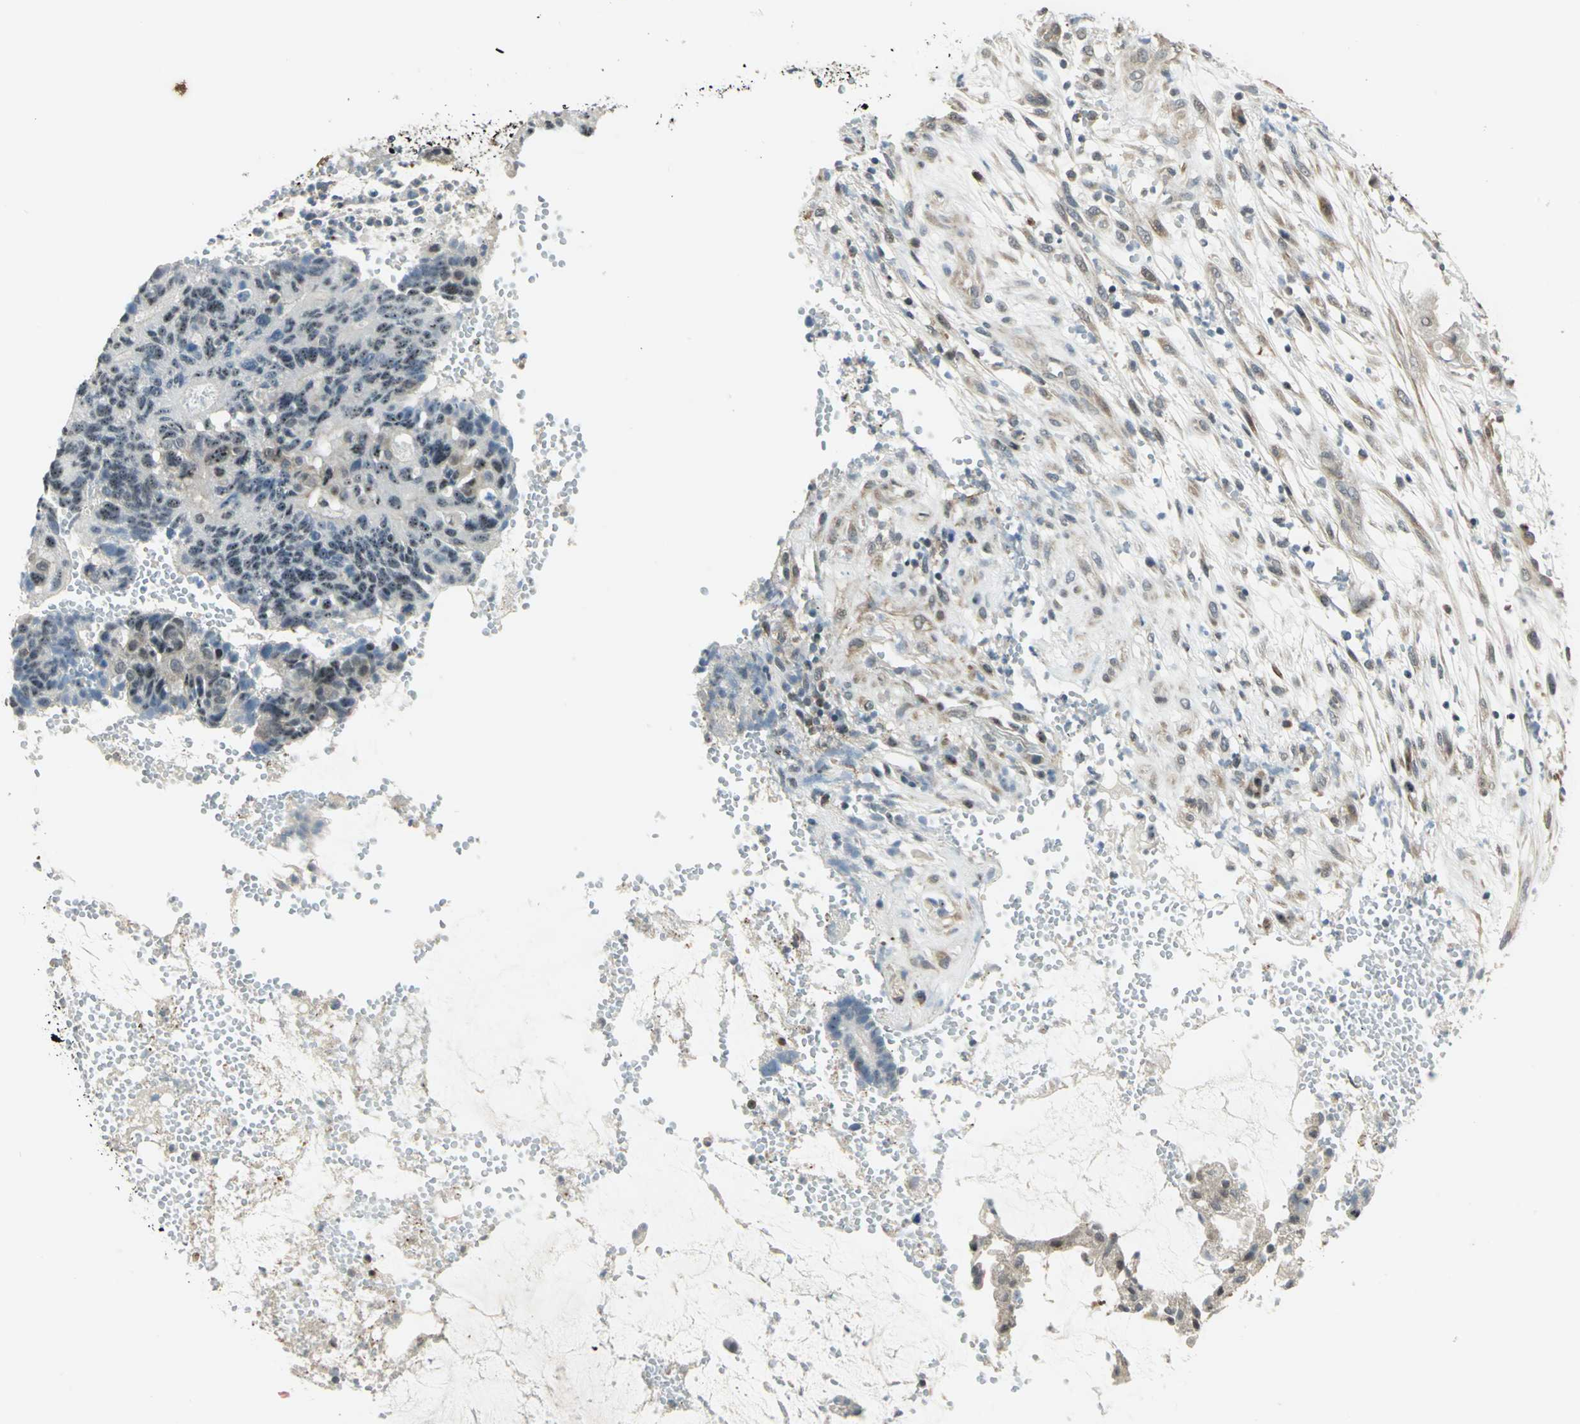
{"staining": {"intensity": "weak", "quantity": "<25%", "location": "cytoplasmic/membranous"}, "tissue": "colorectal cancer", "cell_type": "Tumor cells", "image_type": "cancer", "snomed": [{"axis": "morphology", "description": "Adenocarcinoma, NOS"}, {"axis": "topography", "description": "Colon"}], "caption": "A histopathology image of human adenocarcinoma (colorectal) is negative for staining in tumor cells. Brightfield microscopy of immunohistochemistry stained with DAB (brown) and hematoxylin (blue), captured at high magnification.", "gene": "PLAGL2", "patient": {"sex": "female", "age": 57}}